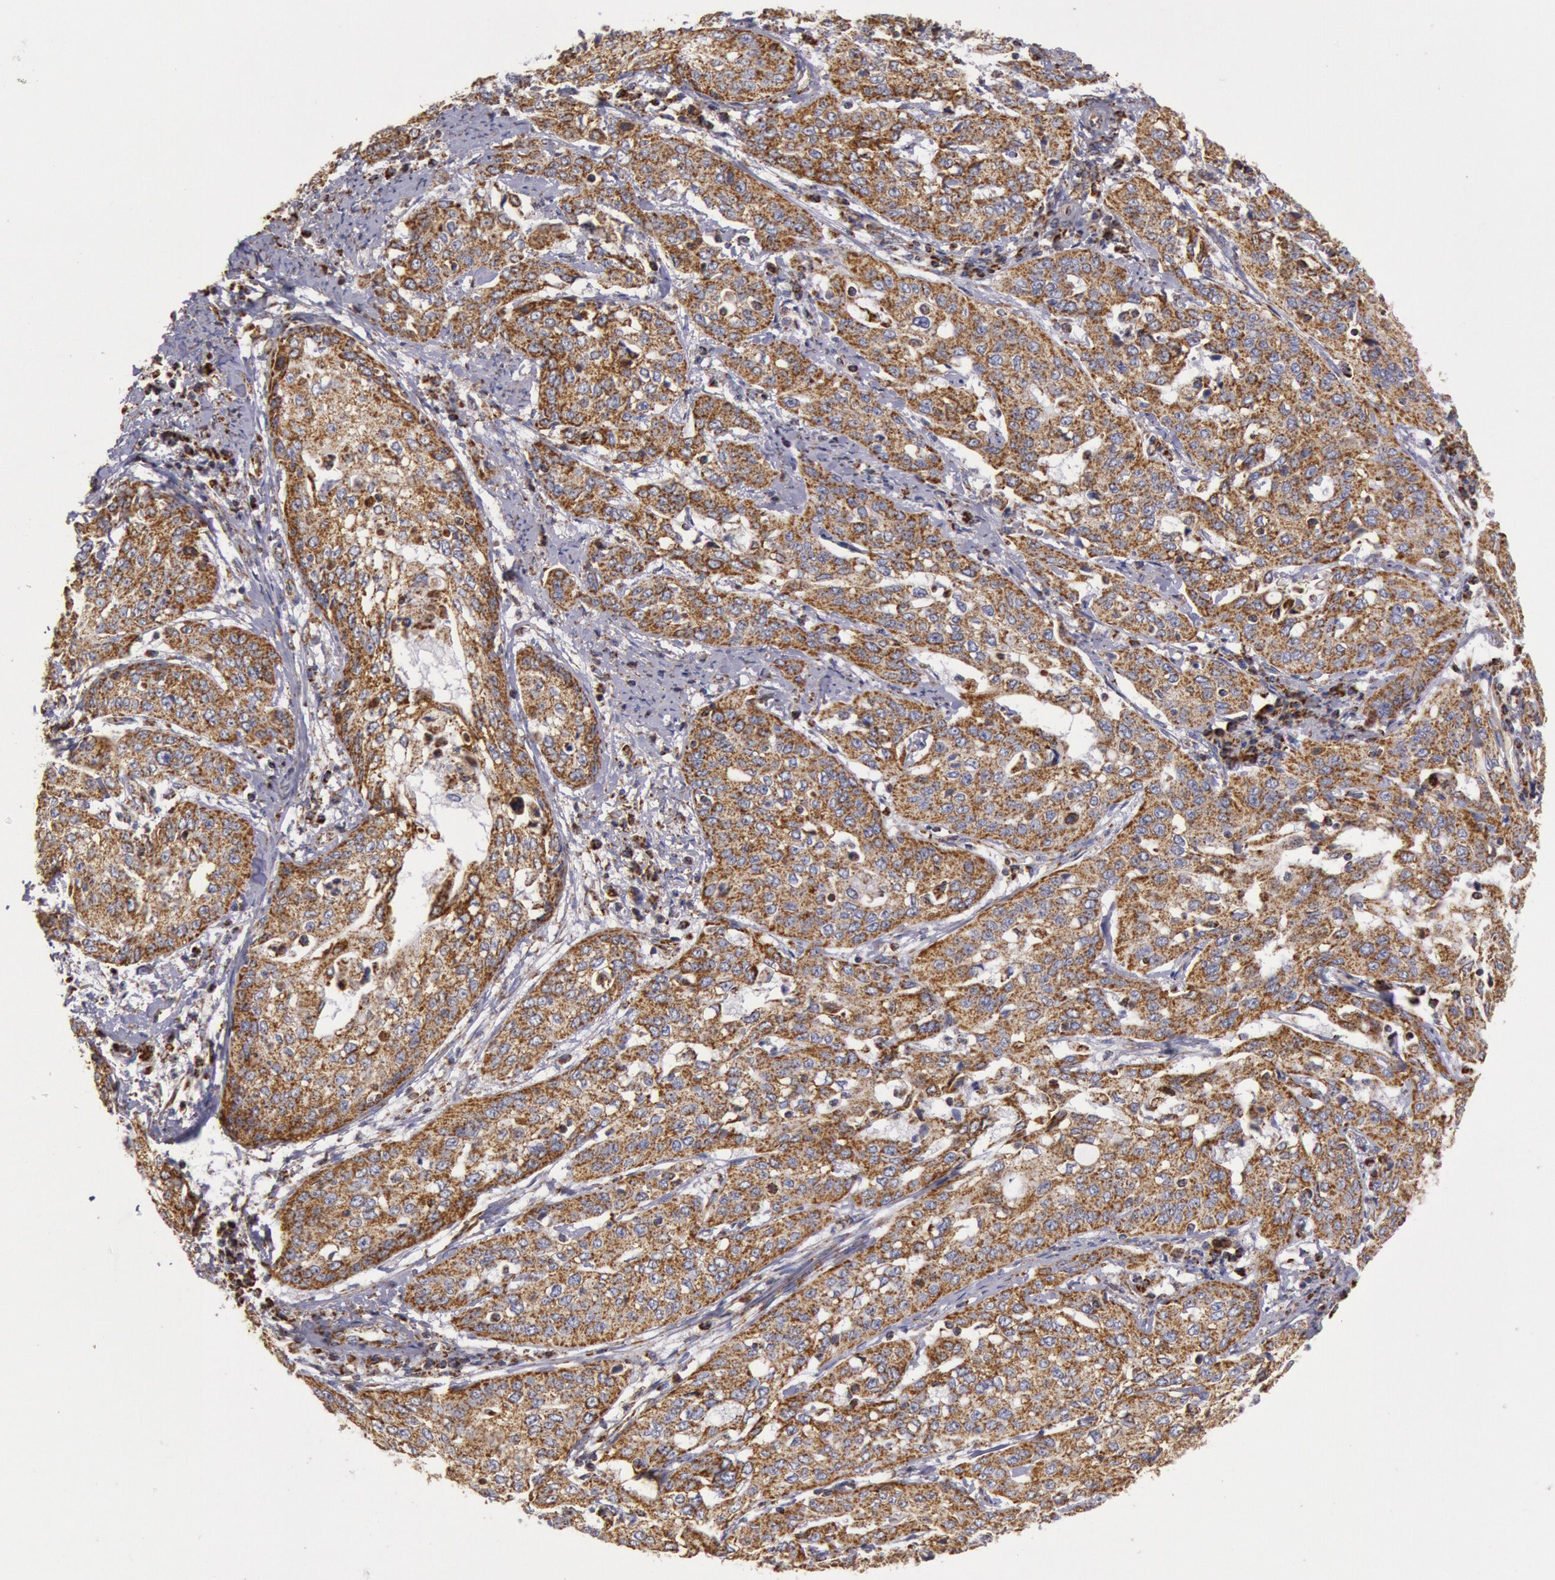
{"staining": {"intensity": "moderate", "quantity": ">75%", "location": "cytoplasmic/membranous"}, "tissue": "cervical cancer", "cell_type": "Tumor cells", "image_type": "cancer", "snomed": [{"axis": "morphology", "description": "Squamous cell carcinoma, NOS"}, {"axis": "topography", "description": "Cervix"}], "caption": "Cervical cancer (squamous cell carcinoma) stained with a brown dye displays moderate cytoplasmic/membranous positive expression in about >75% of tumor cells.", "gene": "CYC1", "patient": {"sex": "female", "age": 41}}